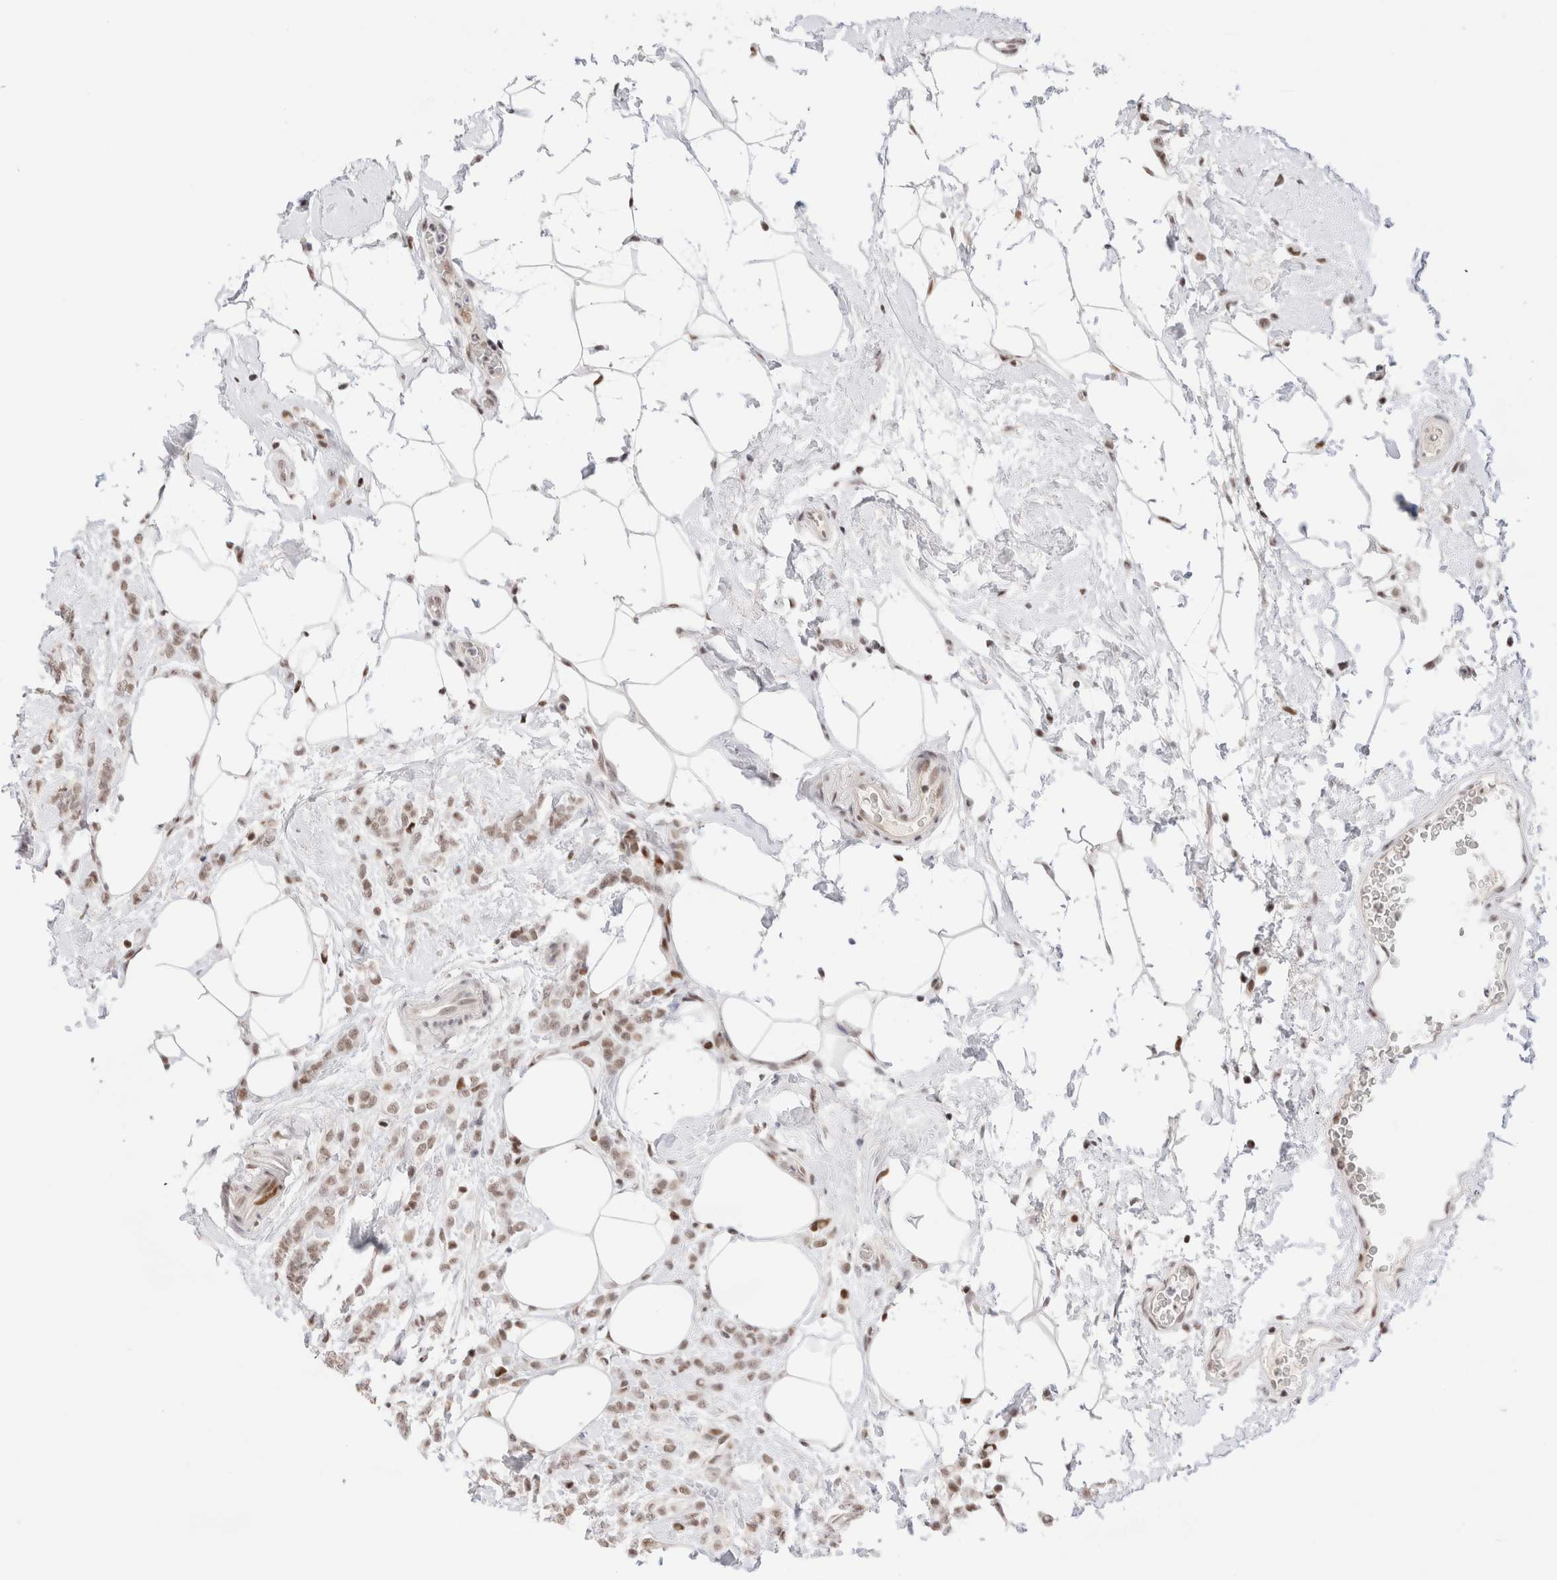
{"staining": {"intensity": "weak", "quantity": ">75%", "location": "nuclear"}, "tissue": "breast cancer", "cell_type": "Tumor cells", "image_type": "cancer", "snomed": [{"axis": "morphology", "description": "Lobular carcinoma"}, {"axis": "topography", "description": "Breast"}], "caption": "DAB immunohistochemical staining of lobular carcinoma (breast) exhibits weak nuclear protein staining in approximately >75% of tumor cells.", "gene": "ZNF282", "patient": {"sex": "female", "age": 50}}